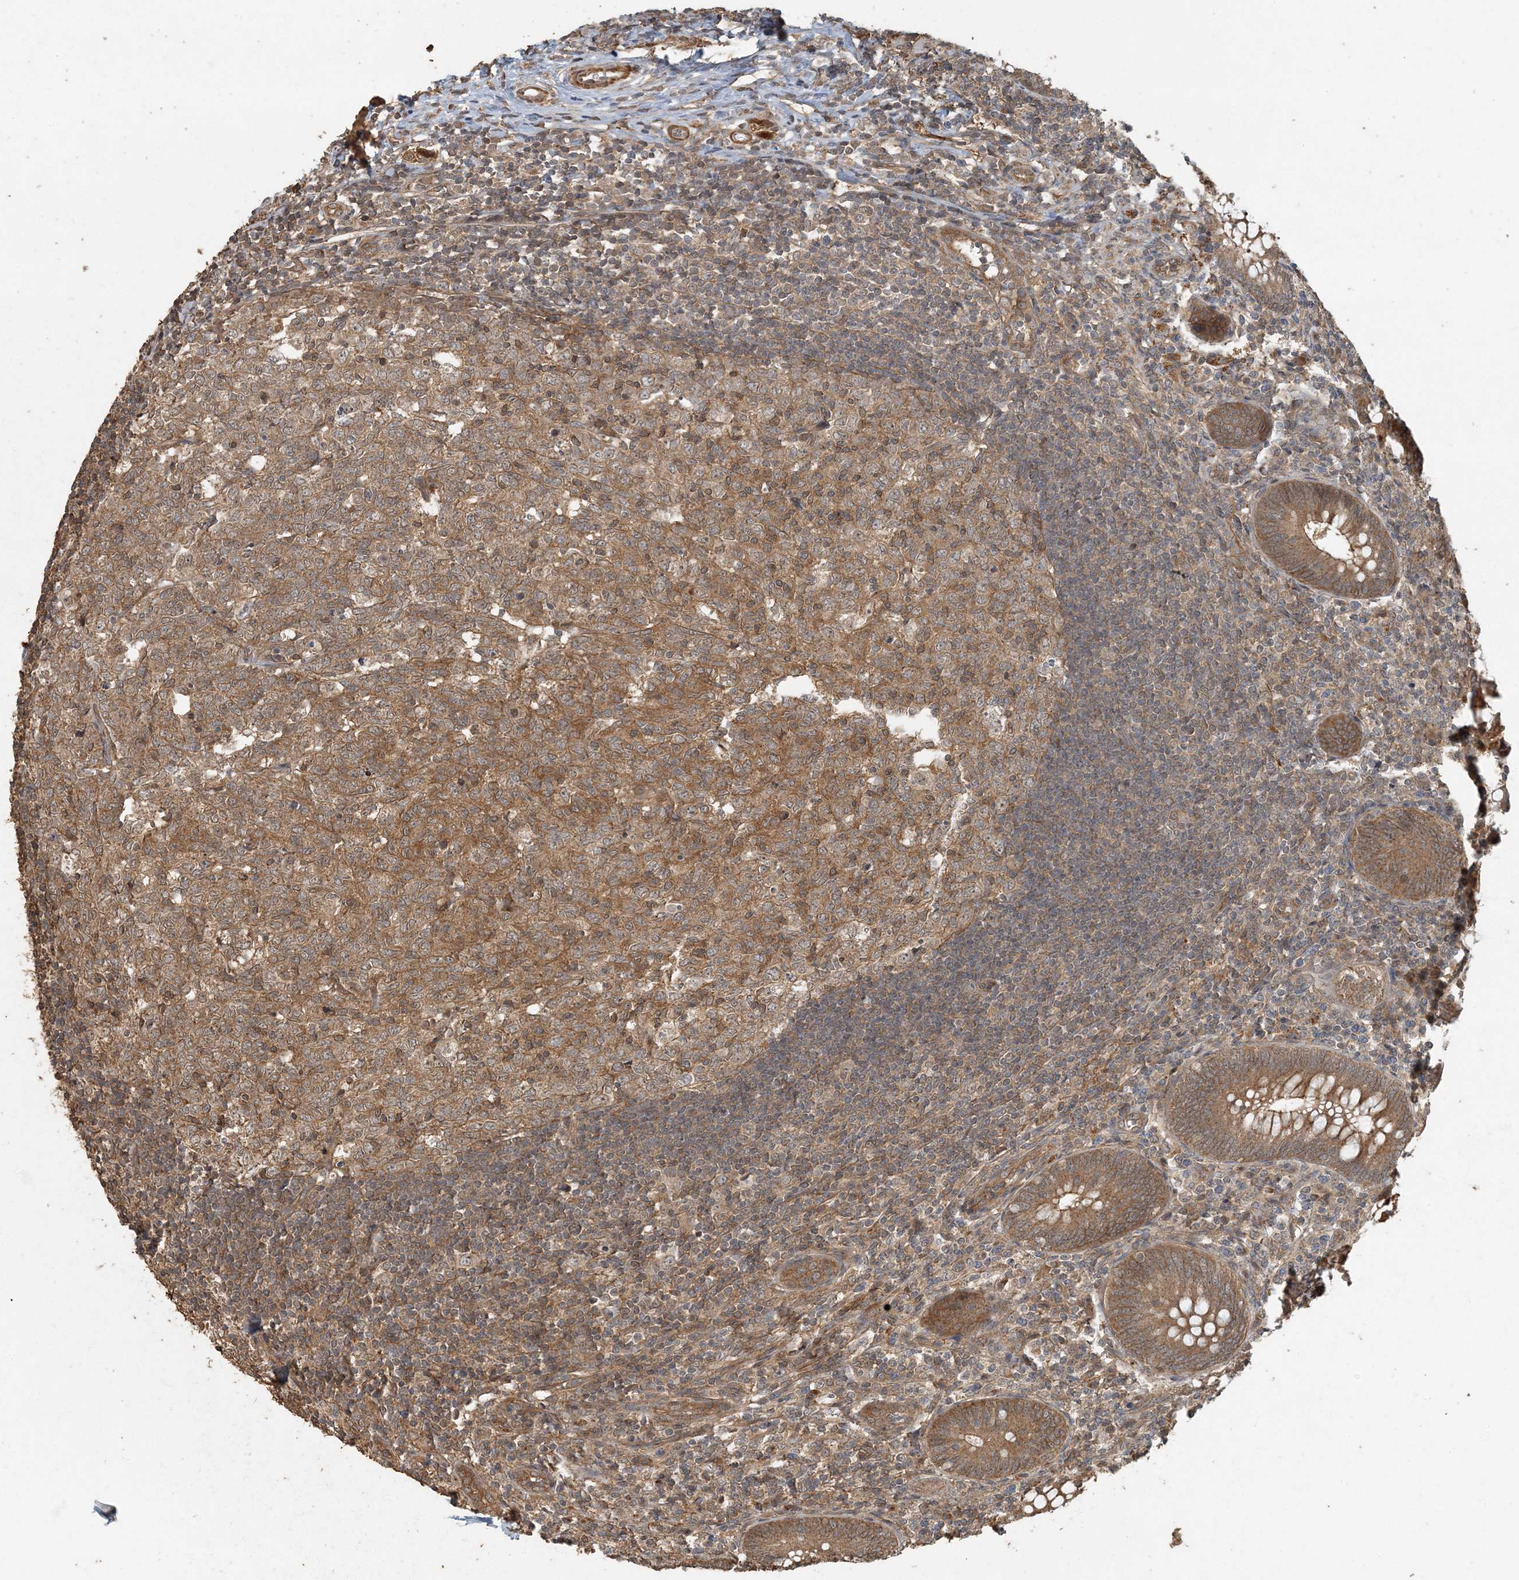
{"staining": {"intensity": "moderate", "quantity": ">75%", "location": "cytoplasmic/membranous"}, "tissue": "appendix", "cell_type": "Glandular cells", "image_type": "normal", "snomed": [{"axis": "morphology", "description": "Normal tissue, NOS"}, {"axis": "topography", "description": "Appendix"}], "caption": "Glandular cells reveal medium levels of moderate cytoplasmic/membranous expression in approximately >75% of cells in benign appendix.", "gene": "AK9", "patient": {"sex": "male", "age": 14}}